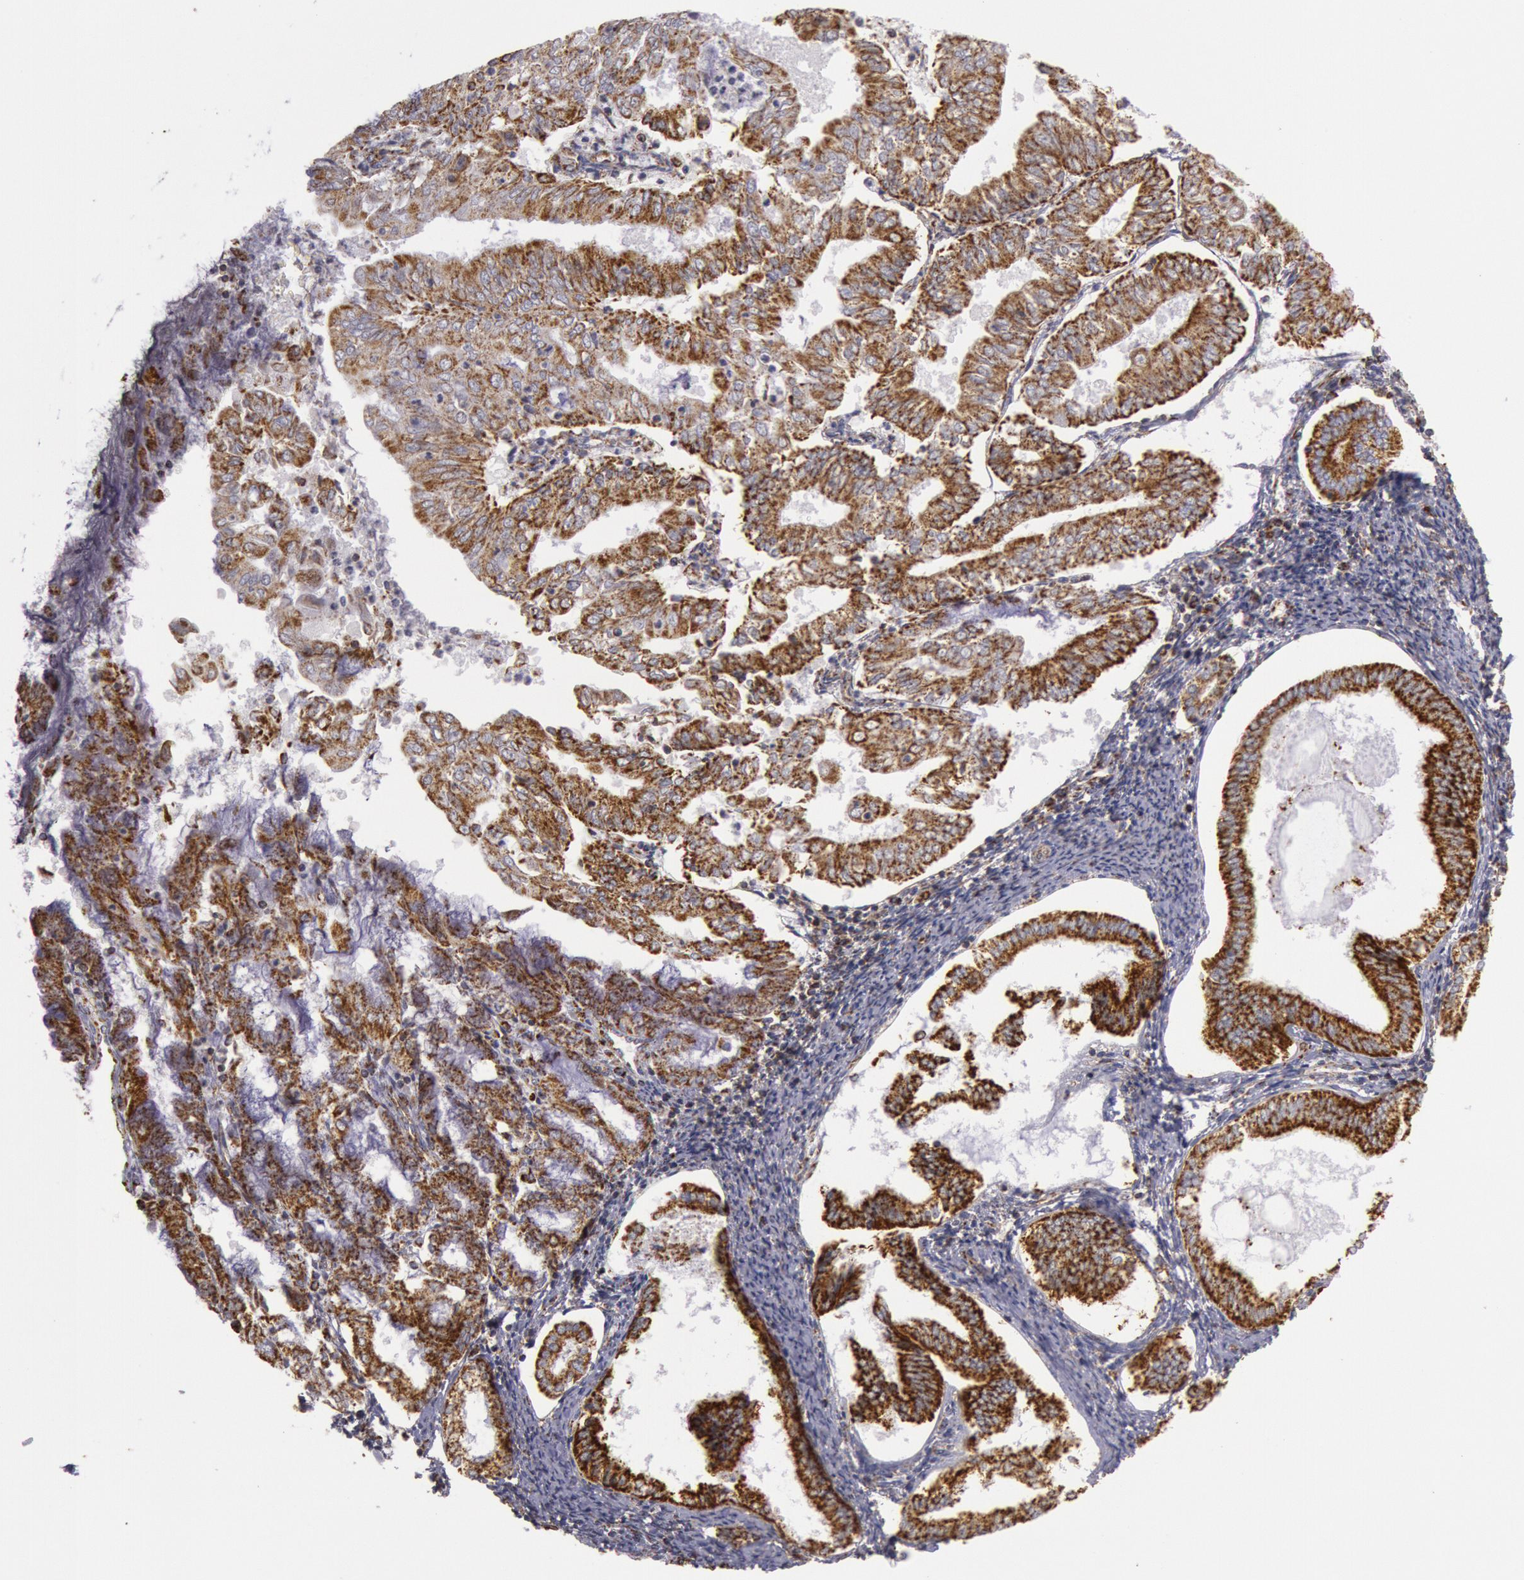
{"staining": {"intensity": "strong", "quantity": ">75%", "location": "cytoplasmic/membranous"}, "tissue": "endometrial cancer", "cell_type": "Tumor cells", "image_type": "cancer", "snomed": [{"axis": "morphology", "description": "Adenocarcinoma, NOS"}, {"axis": "topography", "description": "Endometrium"}], "caption": "Immunohistochemical staining of endometrial cancer reveals high levels of strong cytoplasmic/membranous protein staining in about >75% of tumor cells.", "gene": "CYC1", "patient": {"sex": "female", "age": 79}}